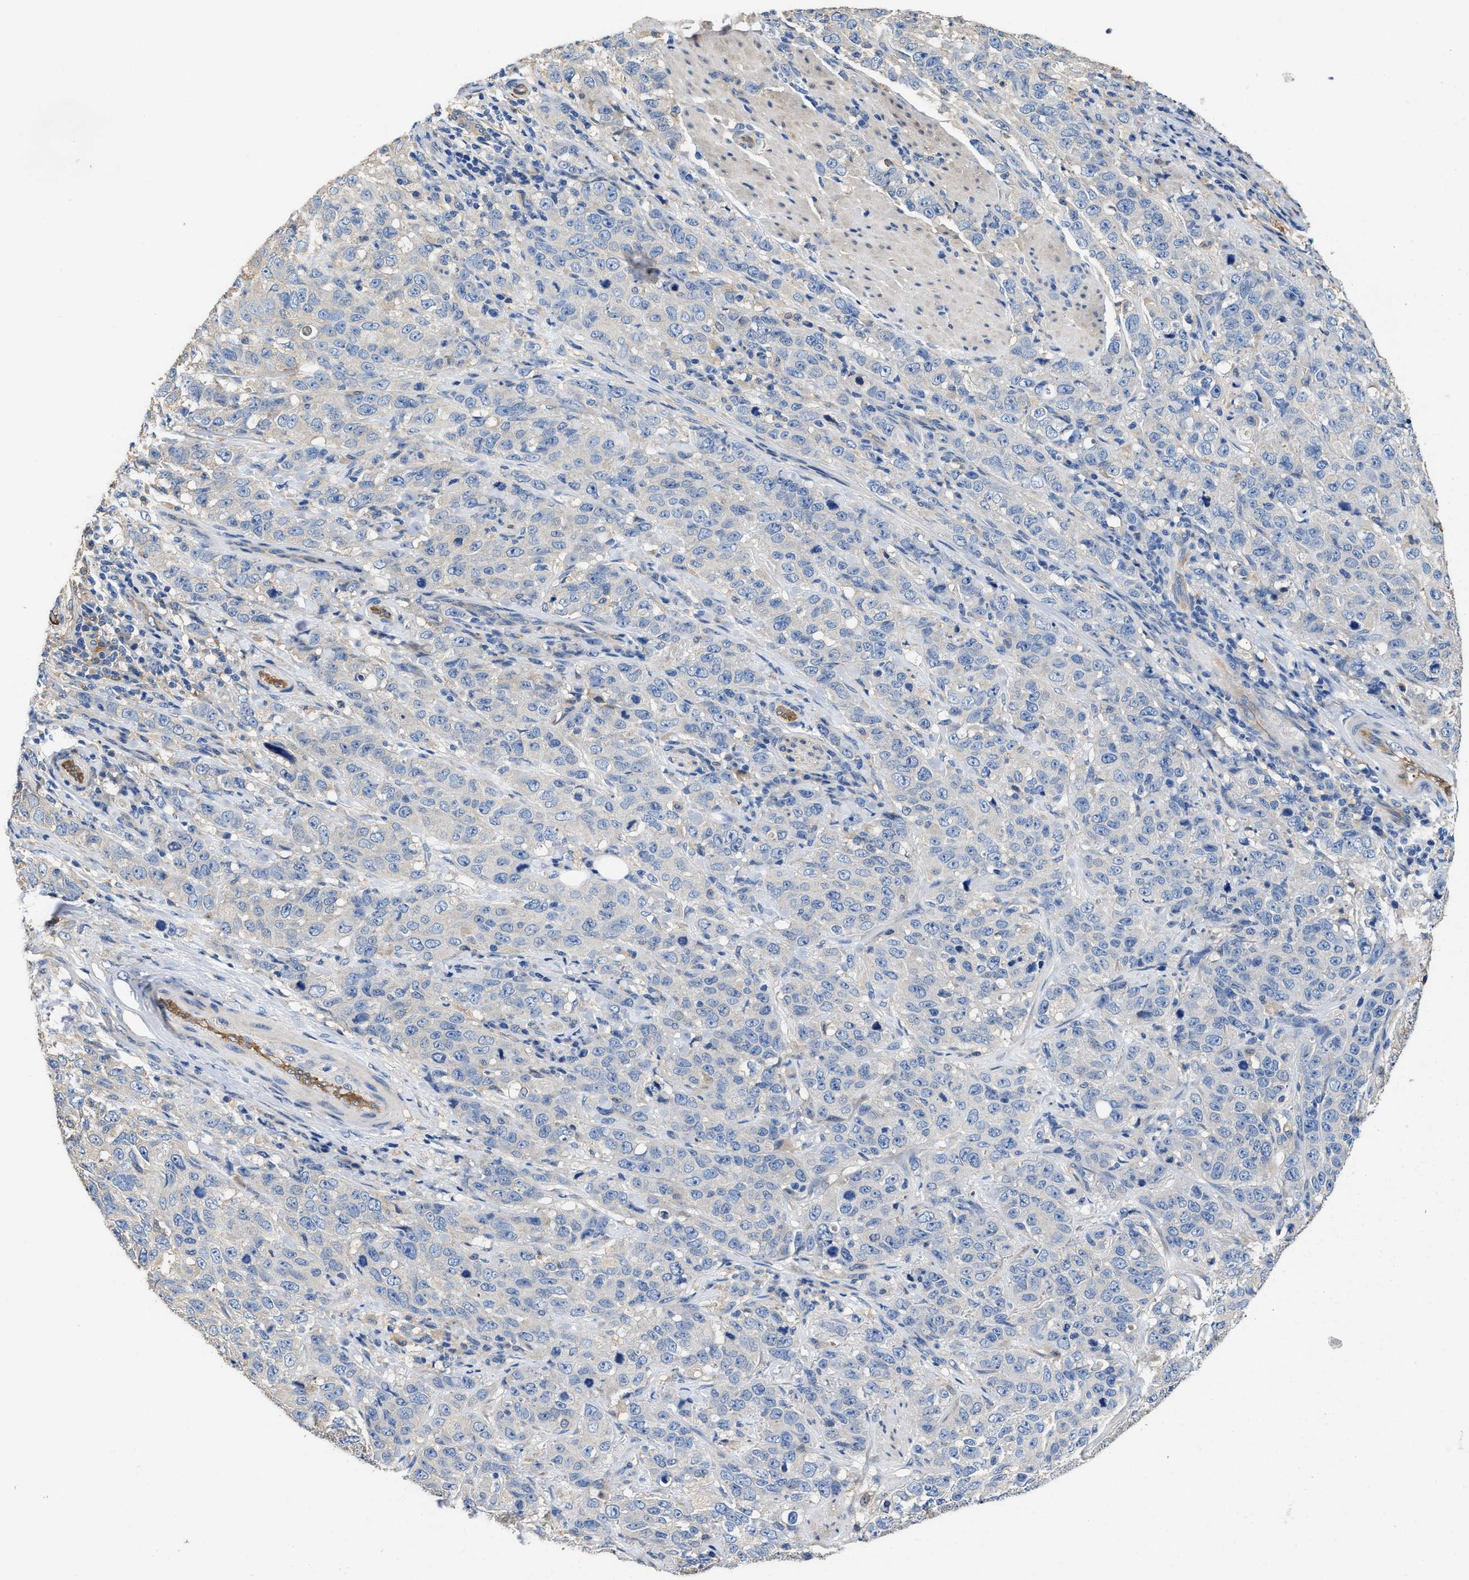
{"staining": {"intensity": "negative", "quantity": "none", "location": "none"}, "tissue": "stomach cancer", "cell_type": "Tumor cells", "image_type": "cancer", "snomed": [{"axis": "morphology", "description": "Adenocarcinoma, NOS"}, {"axis": "topography", "description": "Stomach"}], "caption": "This is an IHC micrograph of adenocarcinoma (stomach). There is no expression in tumor cells.", "gene": "PEG10", "patient": {"sex": "male", "age": 48}}